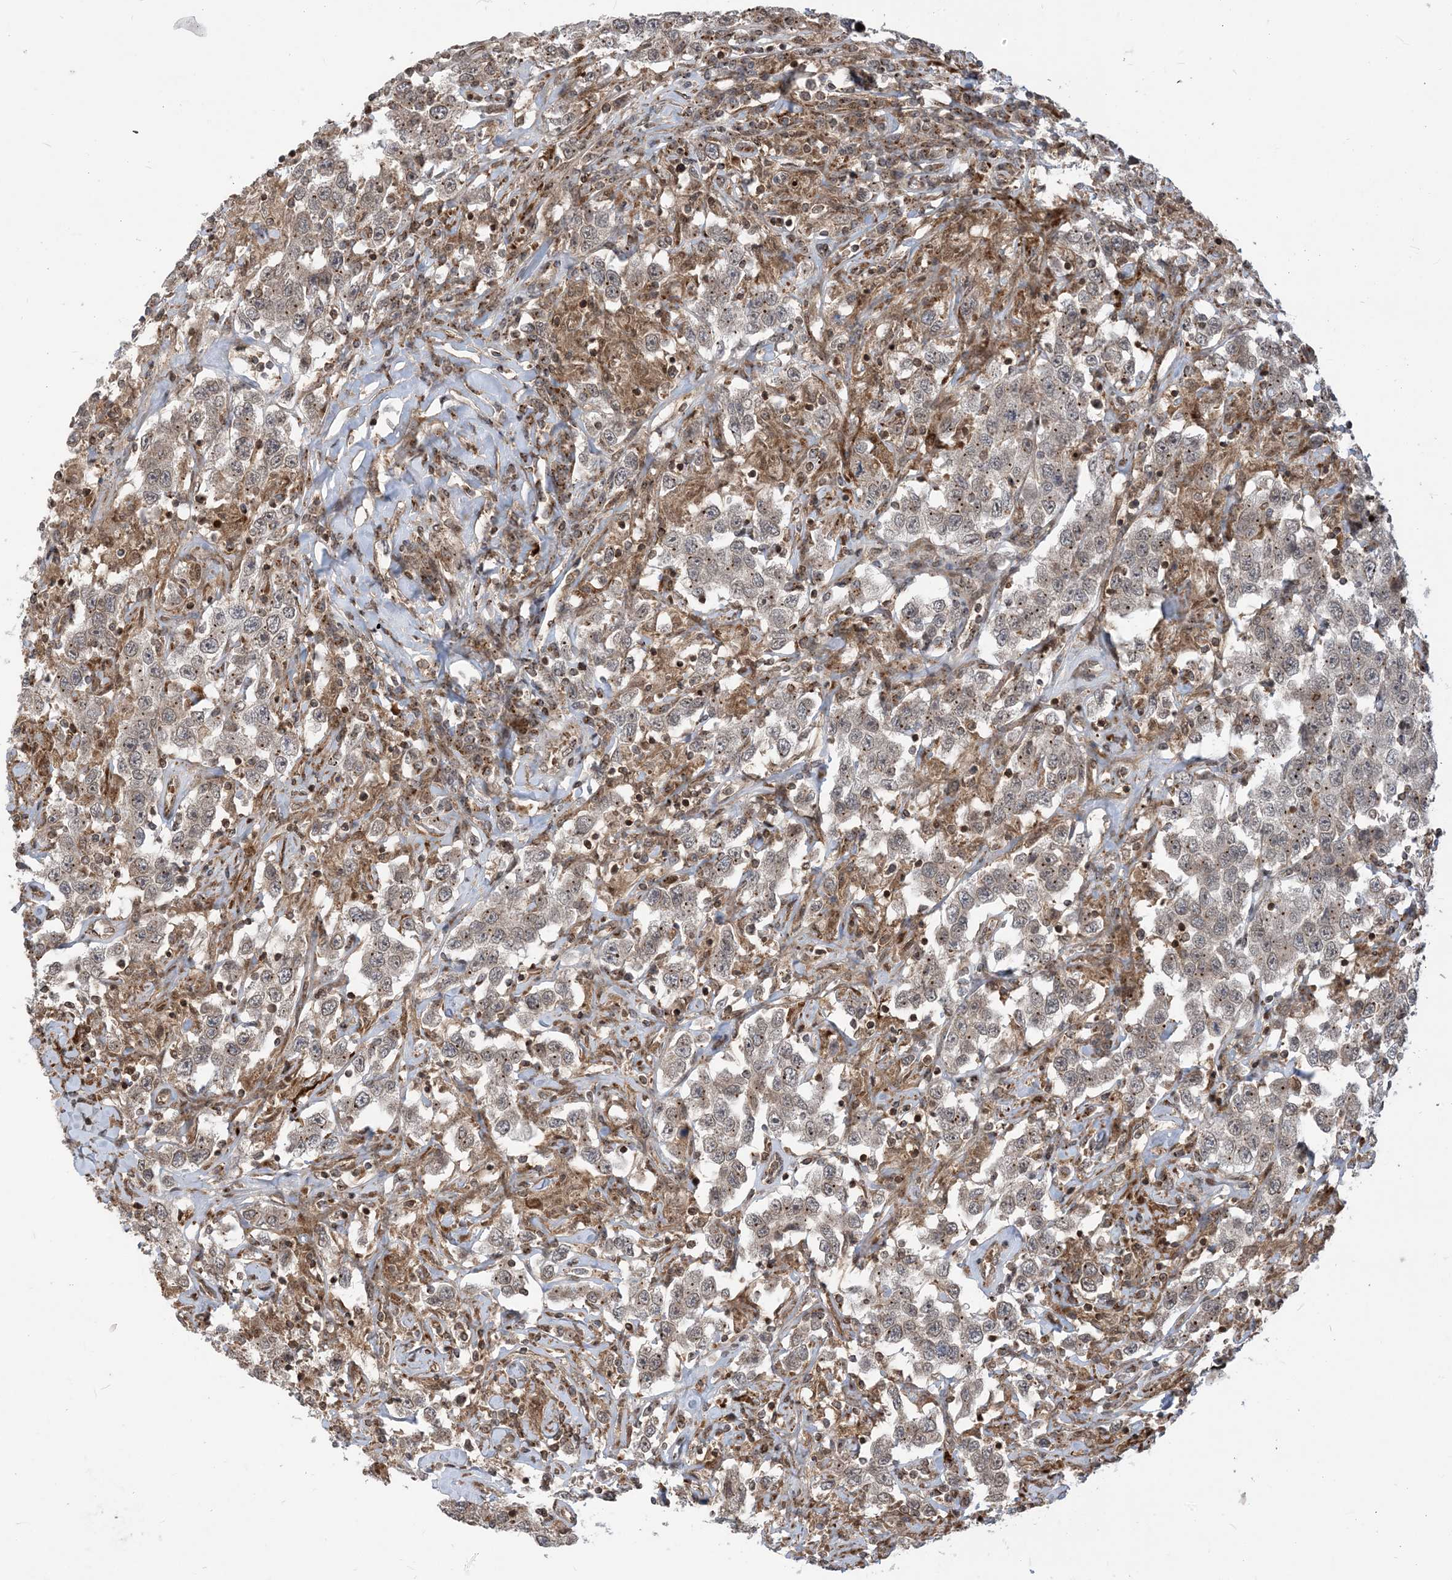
{"staining": {"intensity": "weak", "quantity": "25%-75%", "location": "nuclear"}, "tissue": "testis cancer", "cell_type": "Tumor cells", "image_type": "cancer", "snomed": [{"axis": "morphology", "description": "Seminoma, NOS"}, {"axis": "topography", "description": "Testis"}], "caption": "This photomicrograph shows testis cancer (seminoma) stained with immunohistochemistry to label a protein in brown. The nuclear of tumor cells show weak positivity for the protein. Nuclei are counter-stained blue.", "gene": "CASP4", "patient": {"sex": "male", "age": 41}}